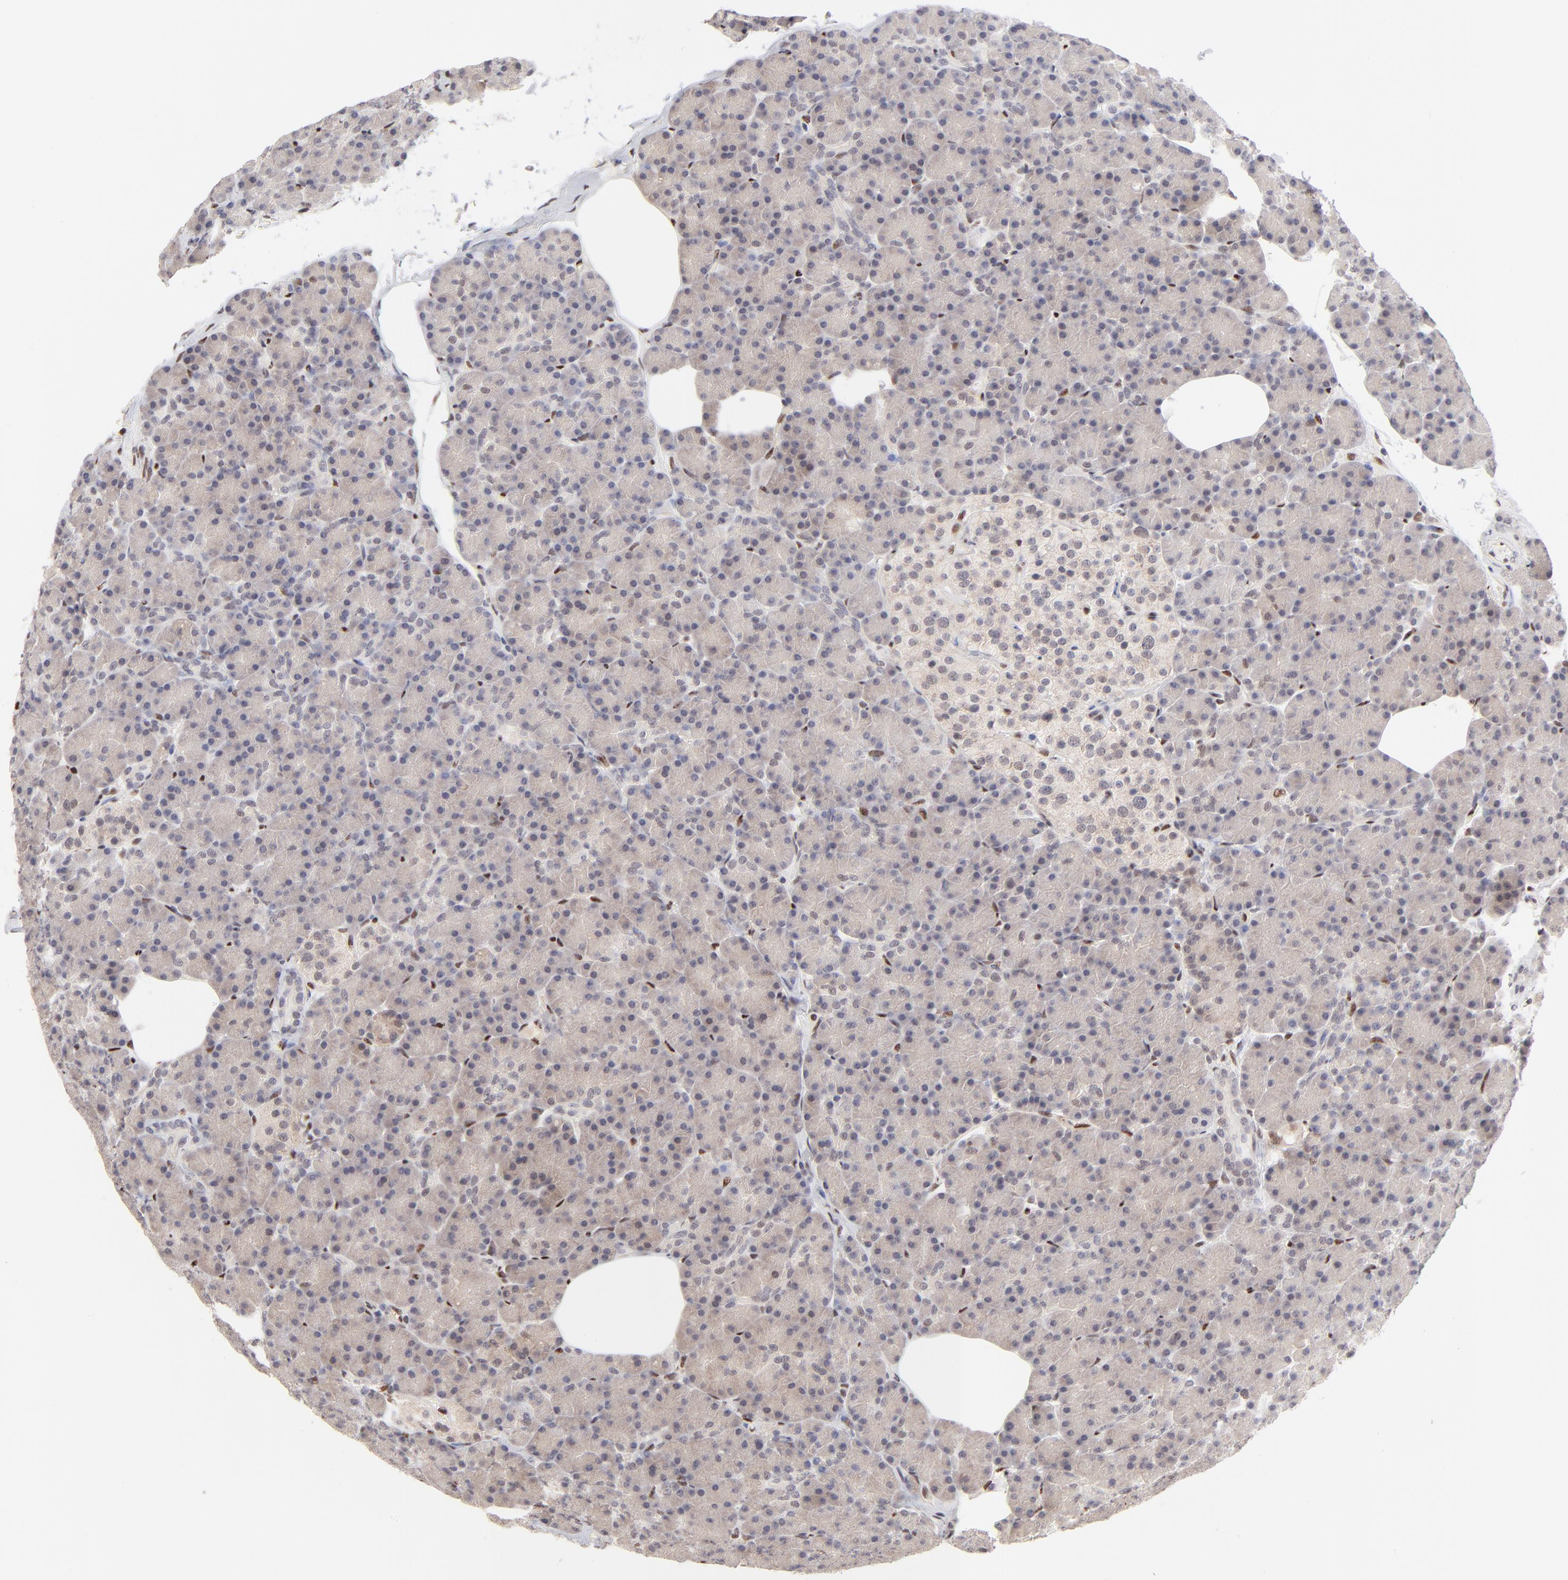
{"staining": {"intensity": "negative", "quantity": "none", "location": "none"}, "tissue": "pancreas", "cell_type": "Exocrine glandular cells", "image_type": "normal", "snomed": [{"axis": "morphology", "description": "Normal tissue, NOS"}, {"axis": "topography", "description": "Pancreas"}], "caption": "Immunohistochemistry photomicrograph of unremarkable pancreas stained for a protein (brown), which reveals no positivity in exocrine glandular cells. (DAB (3,3'-diaminobenzidine) immunohistochemistry, high magnification).", "gene": "STAT3", "patient": {"sex": "female", "age": 43}}